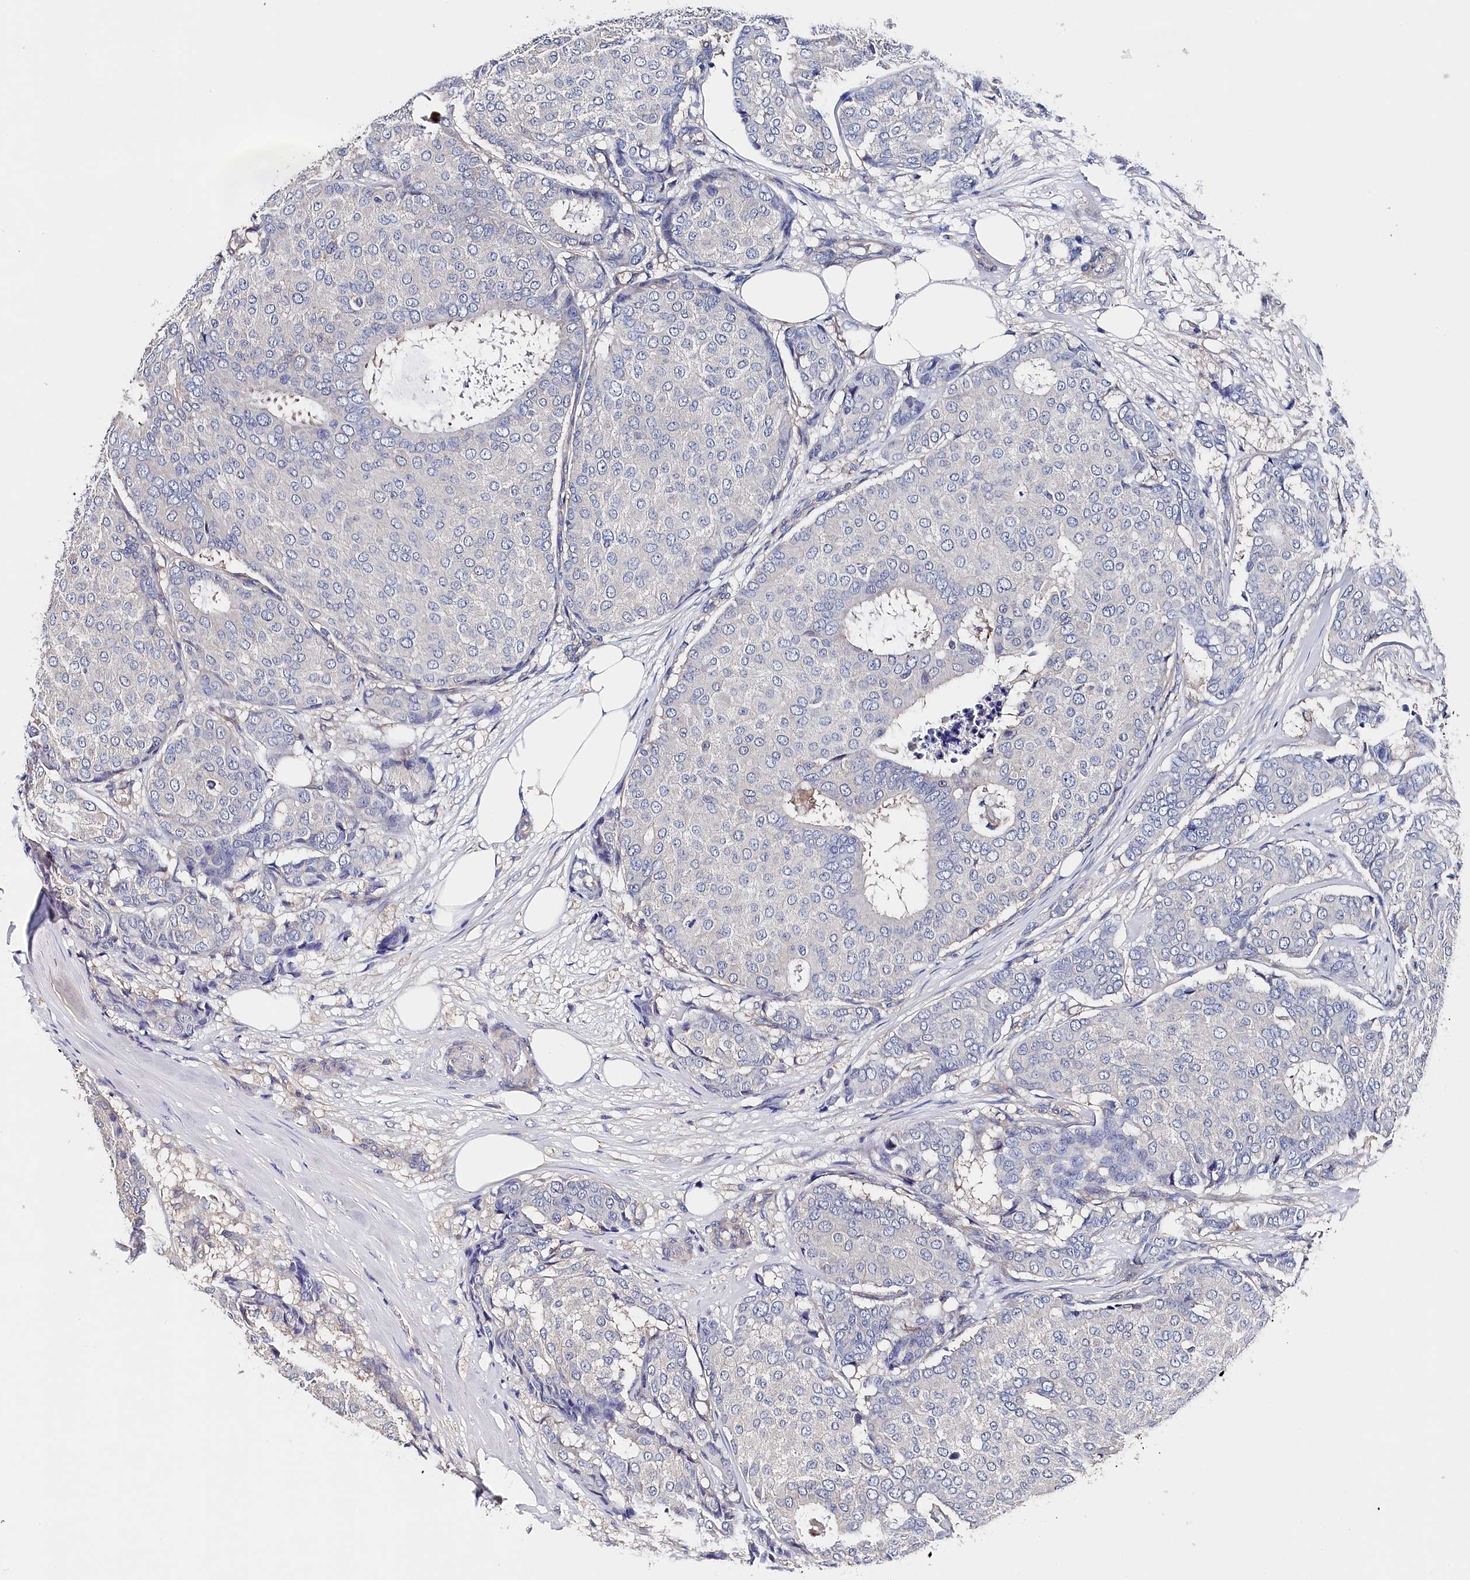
{"staining": {"intensity": "negative", "quantity": "none", "location": "none"}, "tissue": "breast cancer", "cell_type": "Tumor cells", "image_type": "cancer", "snomed": [{"axis": "morphology", "description": "Duct carcinoma"}, {"axis": "topography", "description": "Breast"}], "caption": "This is an IHC micrograph of human intraductal carcinoma (breast). There is no positivity in tumor cells.", "gene": "BHMT", "patient": {"sex": "female", "age": 75}}